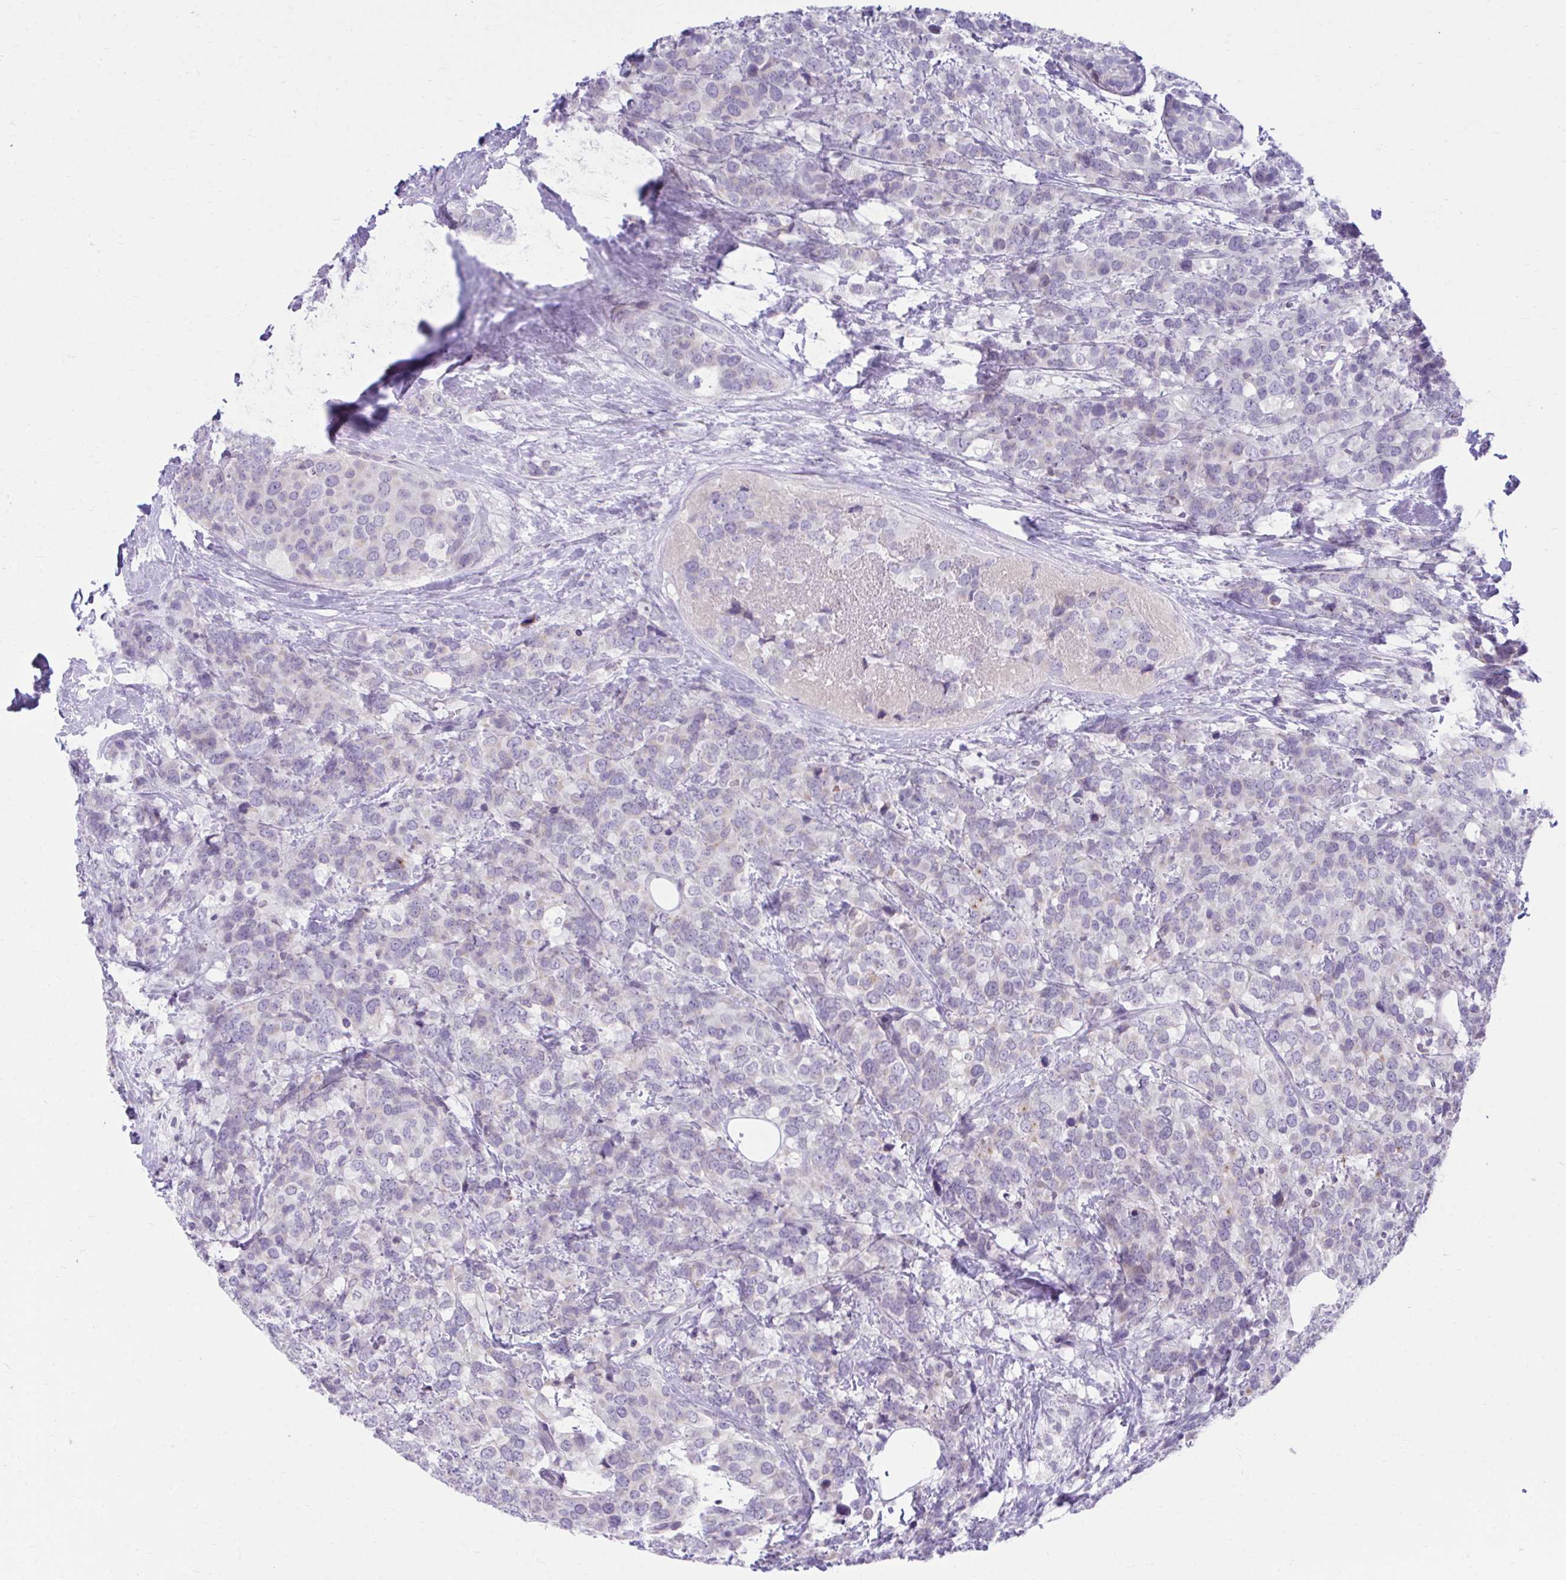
{"staining": {"intensity": "negative", "quantity": "none", "location": "none"}, "tissue": "breast cancer", "cell_type": "Tumor cells", "image_type": "cancer", "snomed": [{"axis": "morphology", "description": "Lobular carcinoma"}, {"axis": "topography", "description": "Breast"}], "caption": "DAB immunohistochemical staining of lobular carcinoma (breast) exhibits no significant expression in tumor cells.", "gene": "OR7A5", "patient": {"sex": "female", "age": 59}}